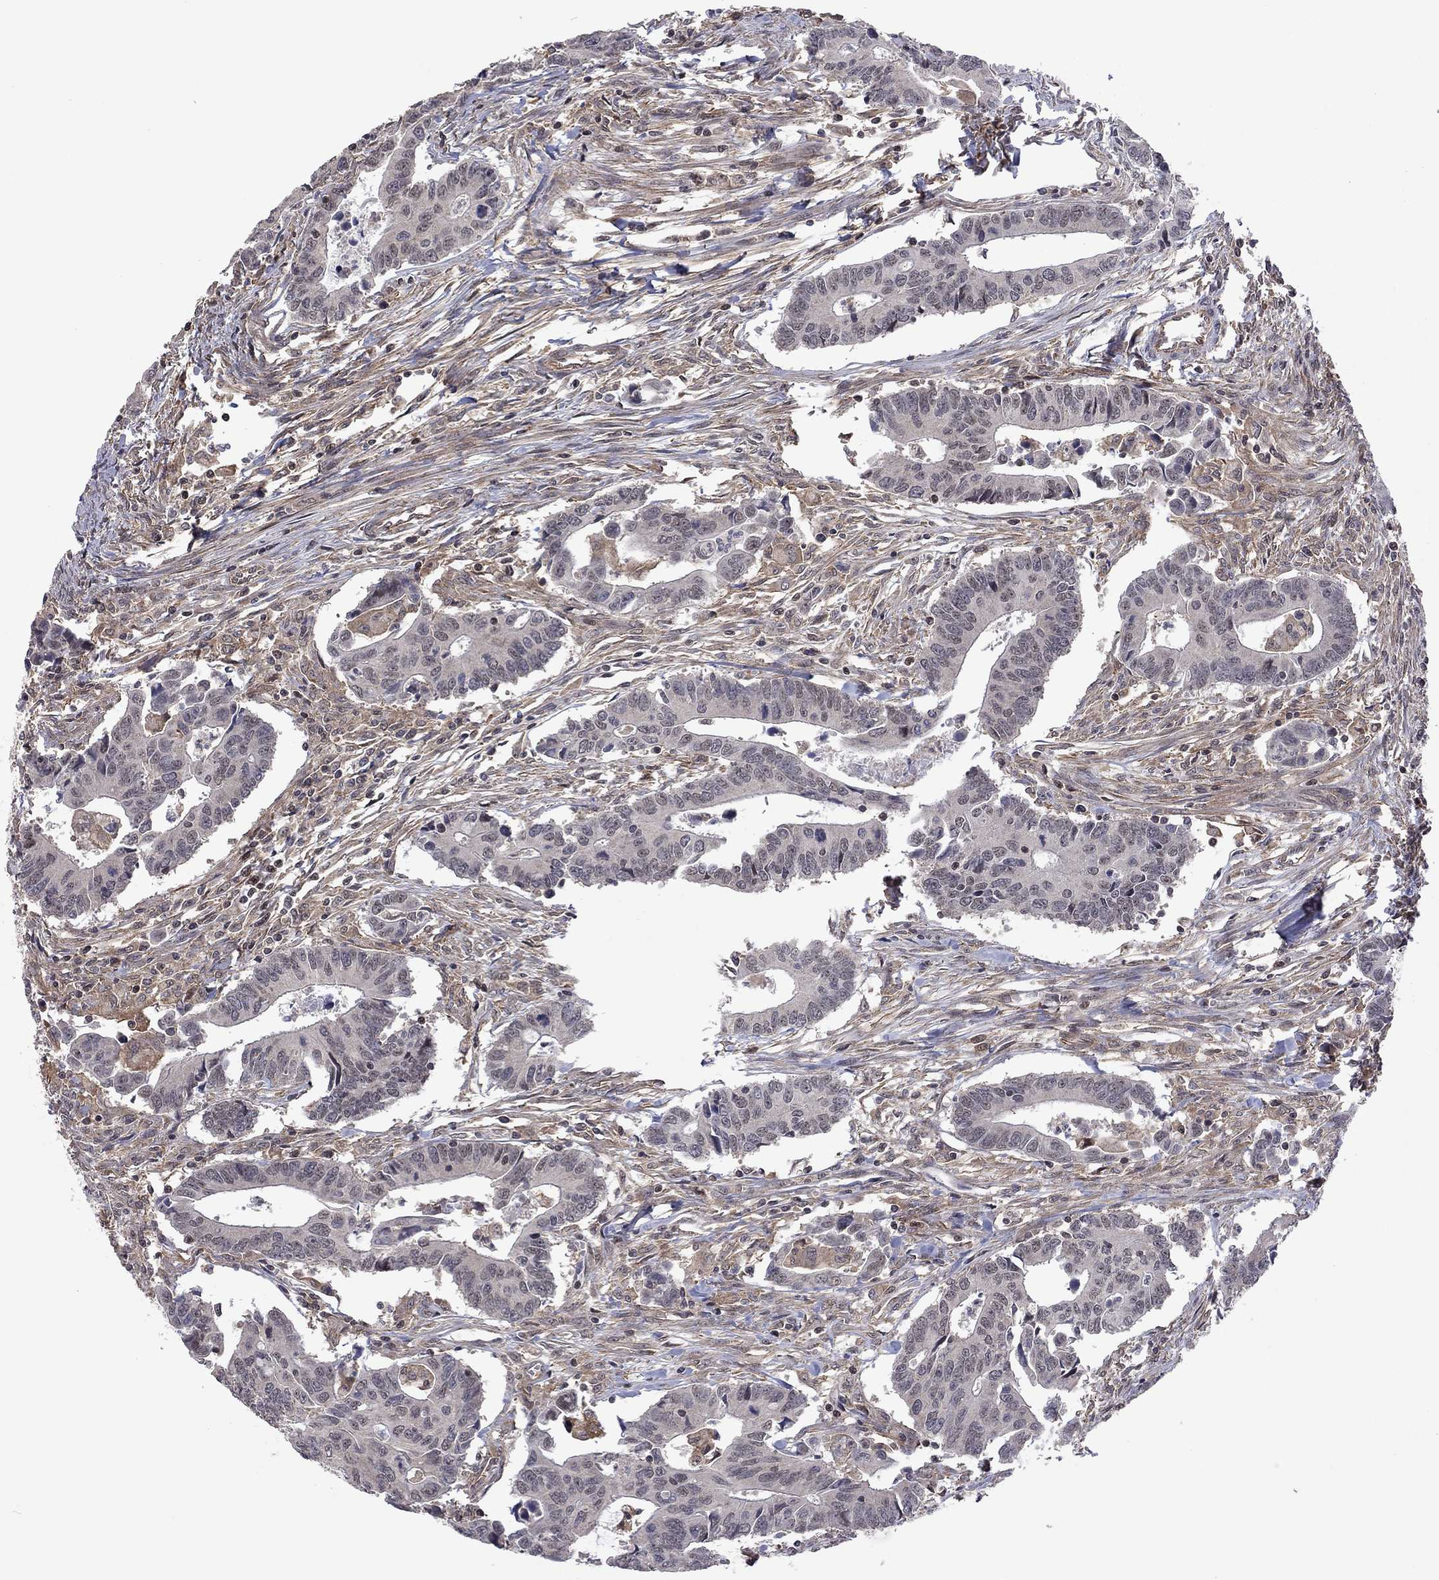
{"staining": {"intensity": "negative", "quantity": "none", "location": "none"}, "tissue": "colorectal cancer", "cell_type": "Tumor cells", "image_type": "cancer", "snomed": [{"axis": "morphology", "description": "Adenocarcinoma, NOS"}, {"axis": "topography", "description": "Rectum"}], "caption": "This is an IHC image of human colorectal cancer. There is no expression in tumor cells.", "gene": "TDP1", "patient": {"sex": "male", "age": 67}}